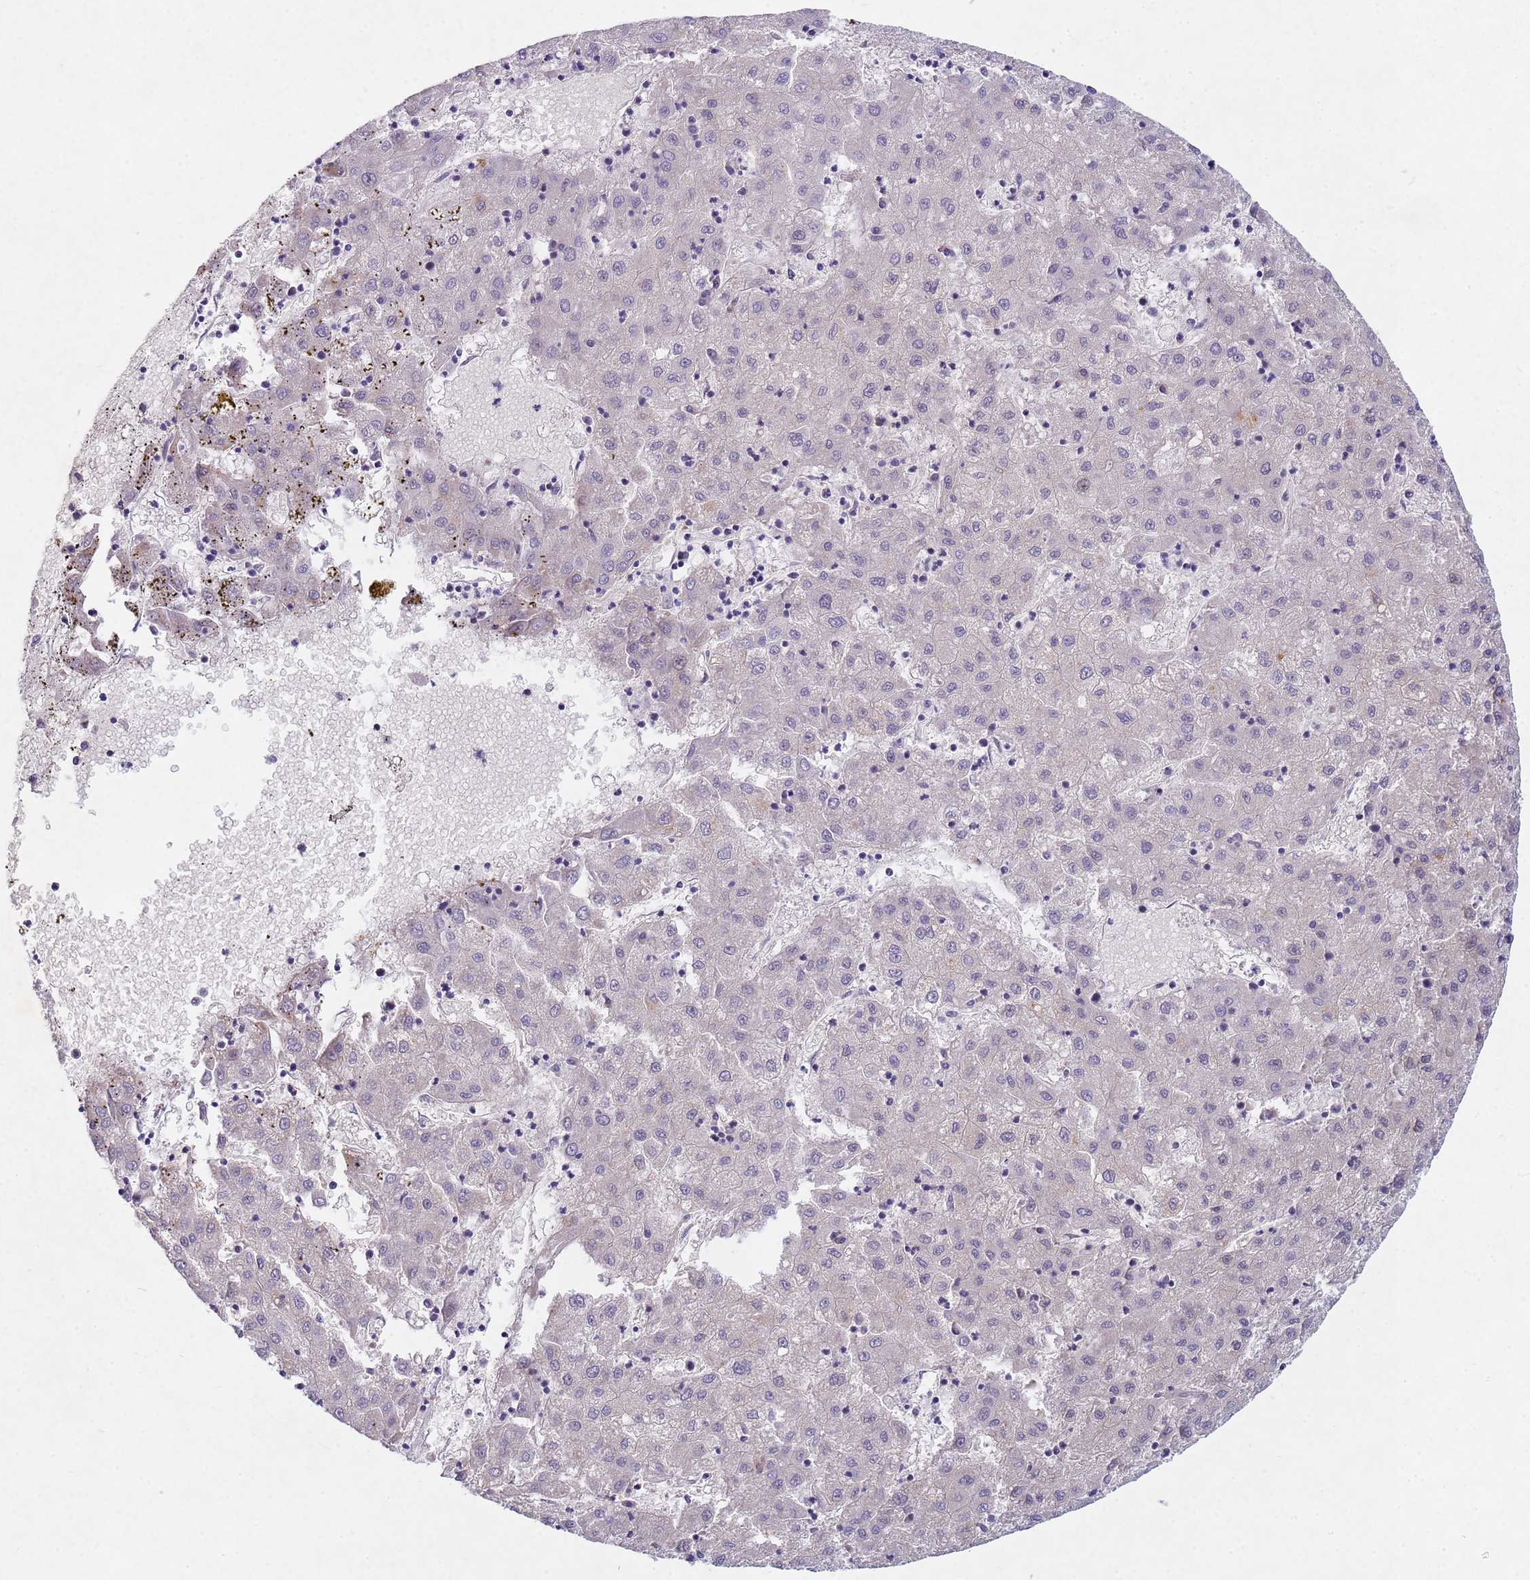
{"staining": {"intensity": "negative", "quantity": "none", "location": "none"}, "tissue": "liver cancer", "cell_type": "Tumor cells", "image_type": "cancer", "snomed": [{"axis": "morphology", "description": "Carcinoma, Hepatocellular, NOS"}, {"axis": "topography", "description": "Liver"}], "caption": "IHC histopathology image of neoplastic tissue: hepatocellular carcinoma (liver) stained with DAB shows no significant protein positivity in tumor cells.", "gene": "TNPO2", "patient": {"sex": "male", "age": 72}}